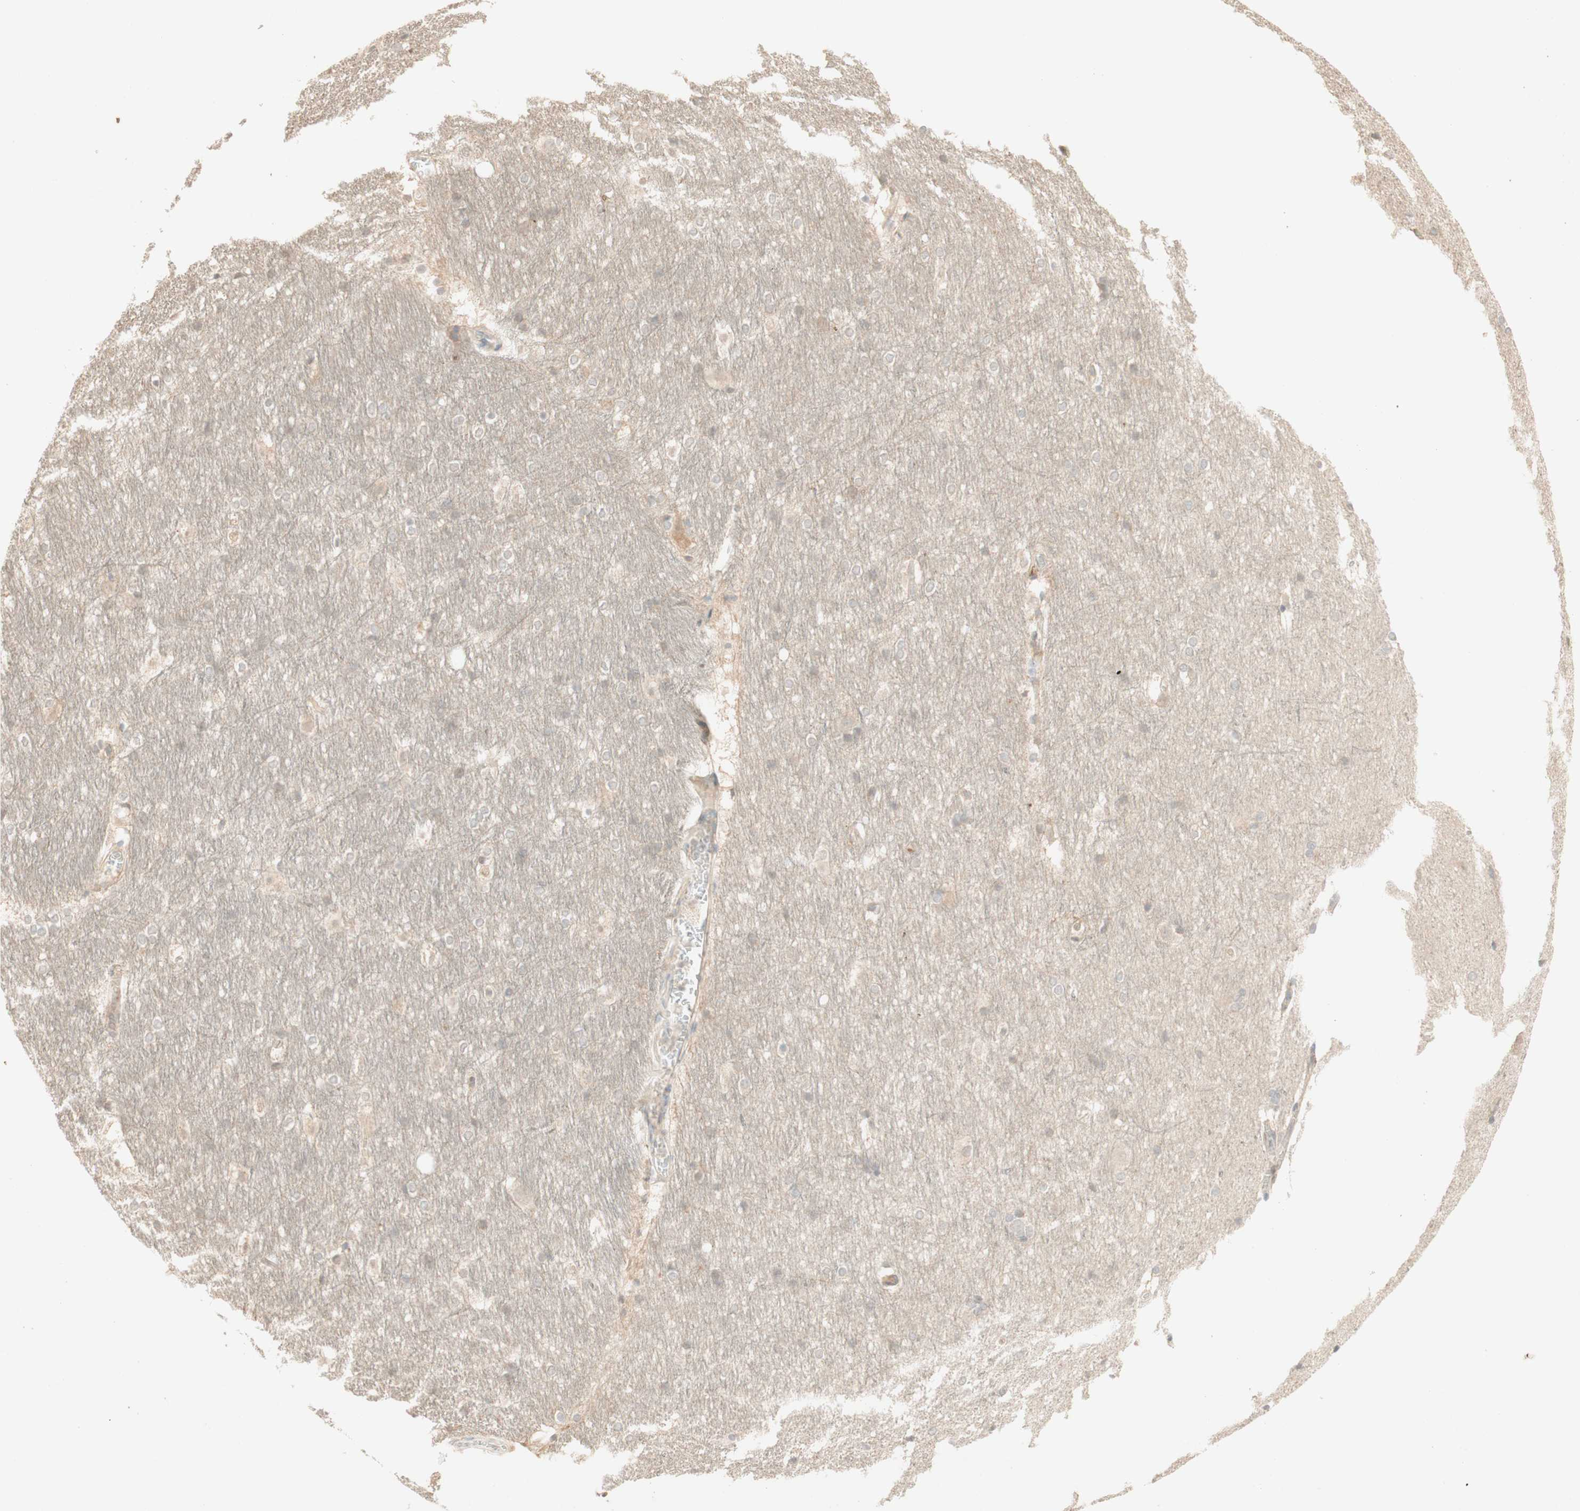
{"staining": {"intensity": "negative", "quantity": "none", "location": "none"}, "tissue": "hippocampus", "cell_type": "Glial cells", "image_type": "normal", "snomed": [{"axis": "morphology", "description": "Normal tissue, NOS"}, {"axis": "topography", "description": "Hippocampus"}], "caption": "Immunohistochemical staining of unremarkable hippocampus reveals no significant expression in glial cells. (DAB (3,3'-diaminobenzidine) IHC visualized using brightfield microscopy, high magnification).", "gene": "CLCN2", "patient": {"sex": "female", "age": 19}}